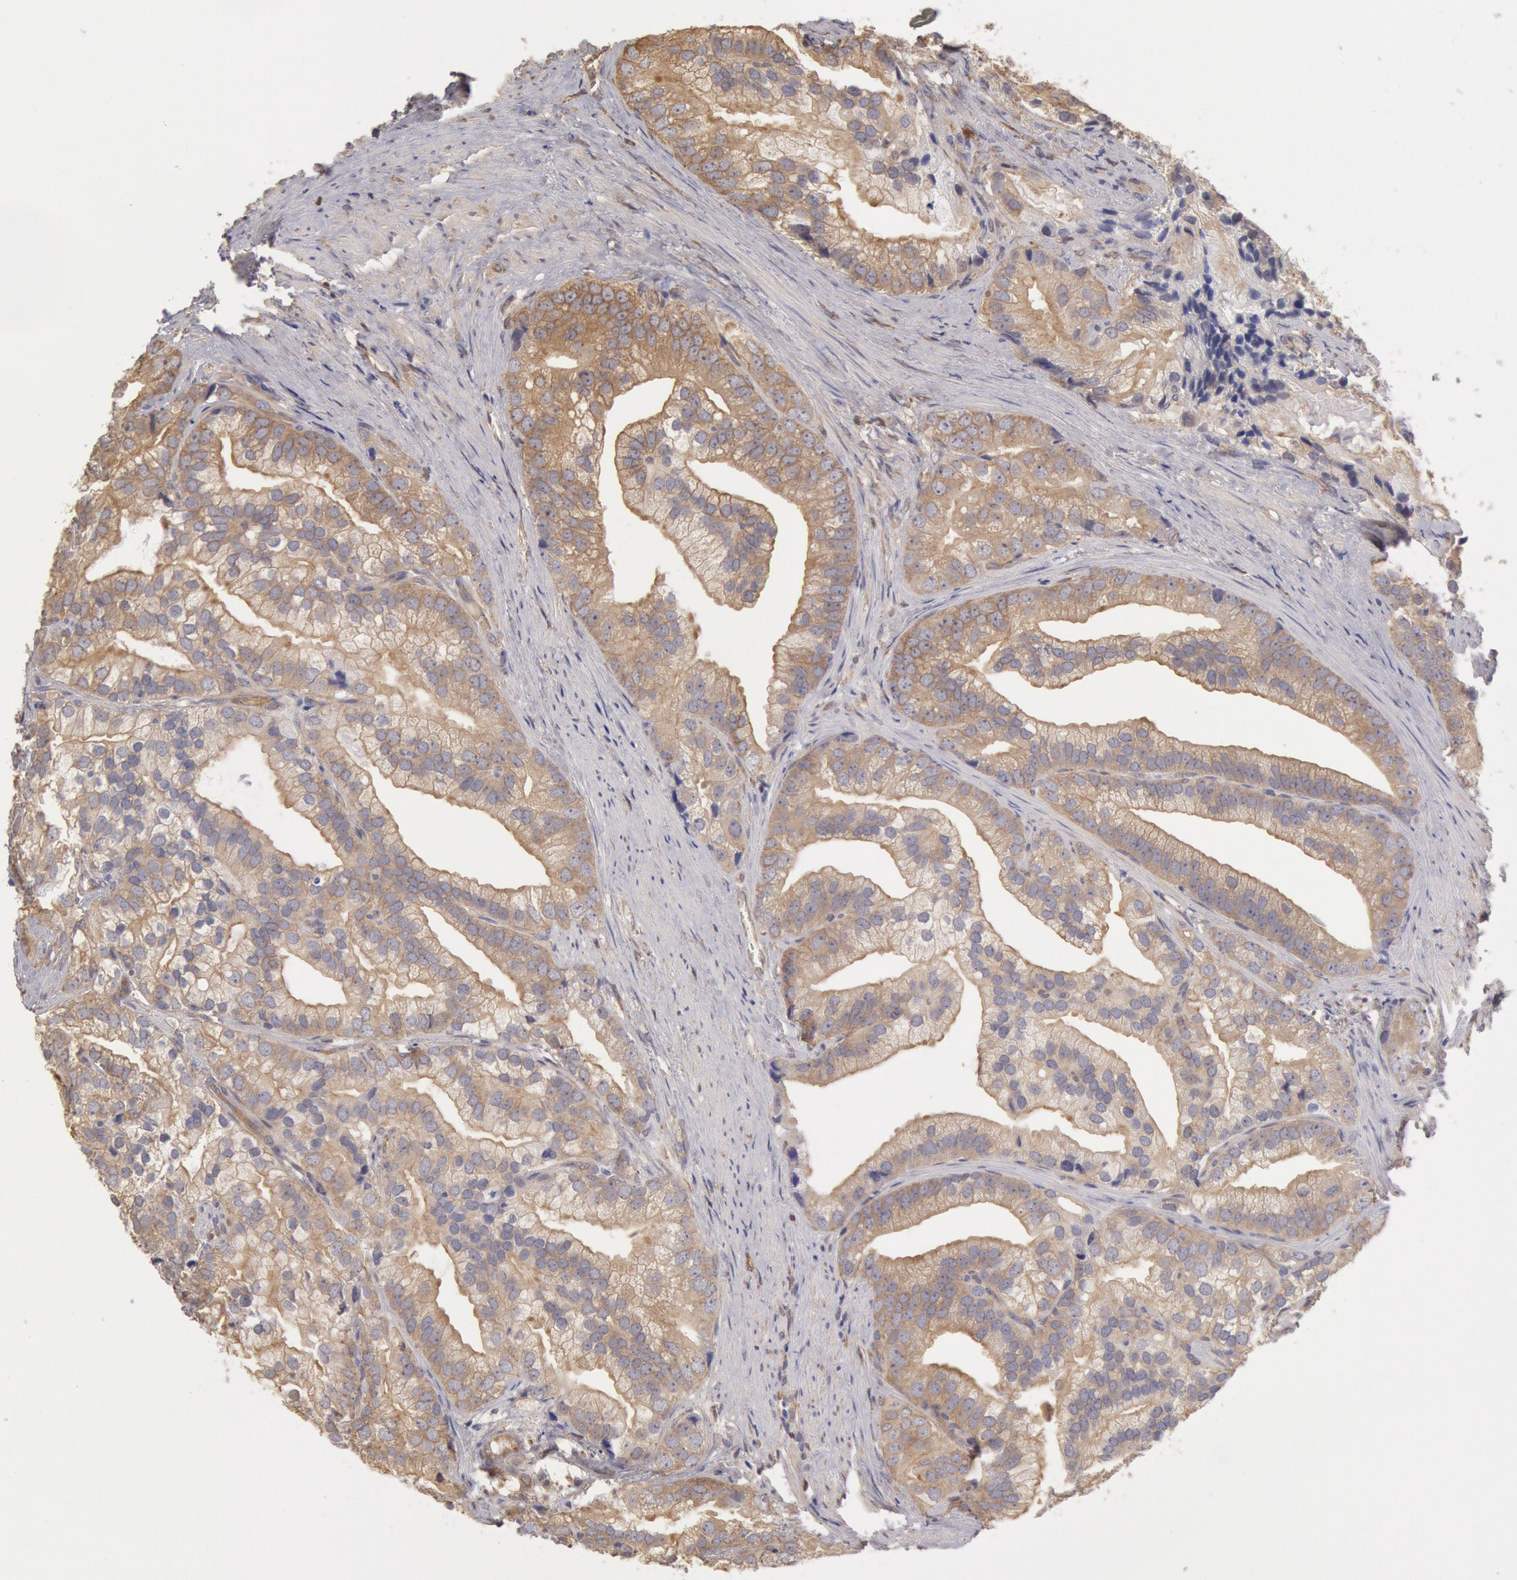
{"staining": {"intensity": "weak", "quantity": ">75%", "location": "cytoplasmic/membranous"}, "tissue": "prostate cancer", "cell_type": "Tumor cells", "image_type": "cancer", "snomed": [{"axis": "morphology", "description": "Adenocarcinoma, Low grade"}, {"axis": "topography", "description": "Prostate"}], "caption": "Protein analysis of adenocarcinoma (low-grade) (prostate) tissue reveals weak cytoplasmic/membranous staining in approximately >75% of tumor cells.", "gene": "CCDC50", "patient": {"sex": "male", "age": 71}}